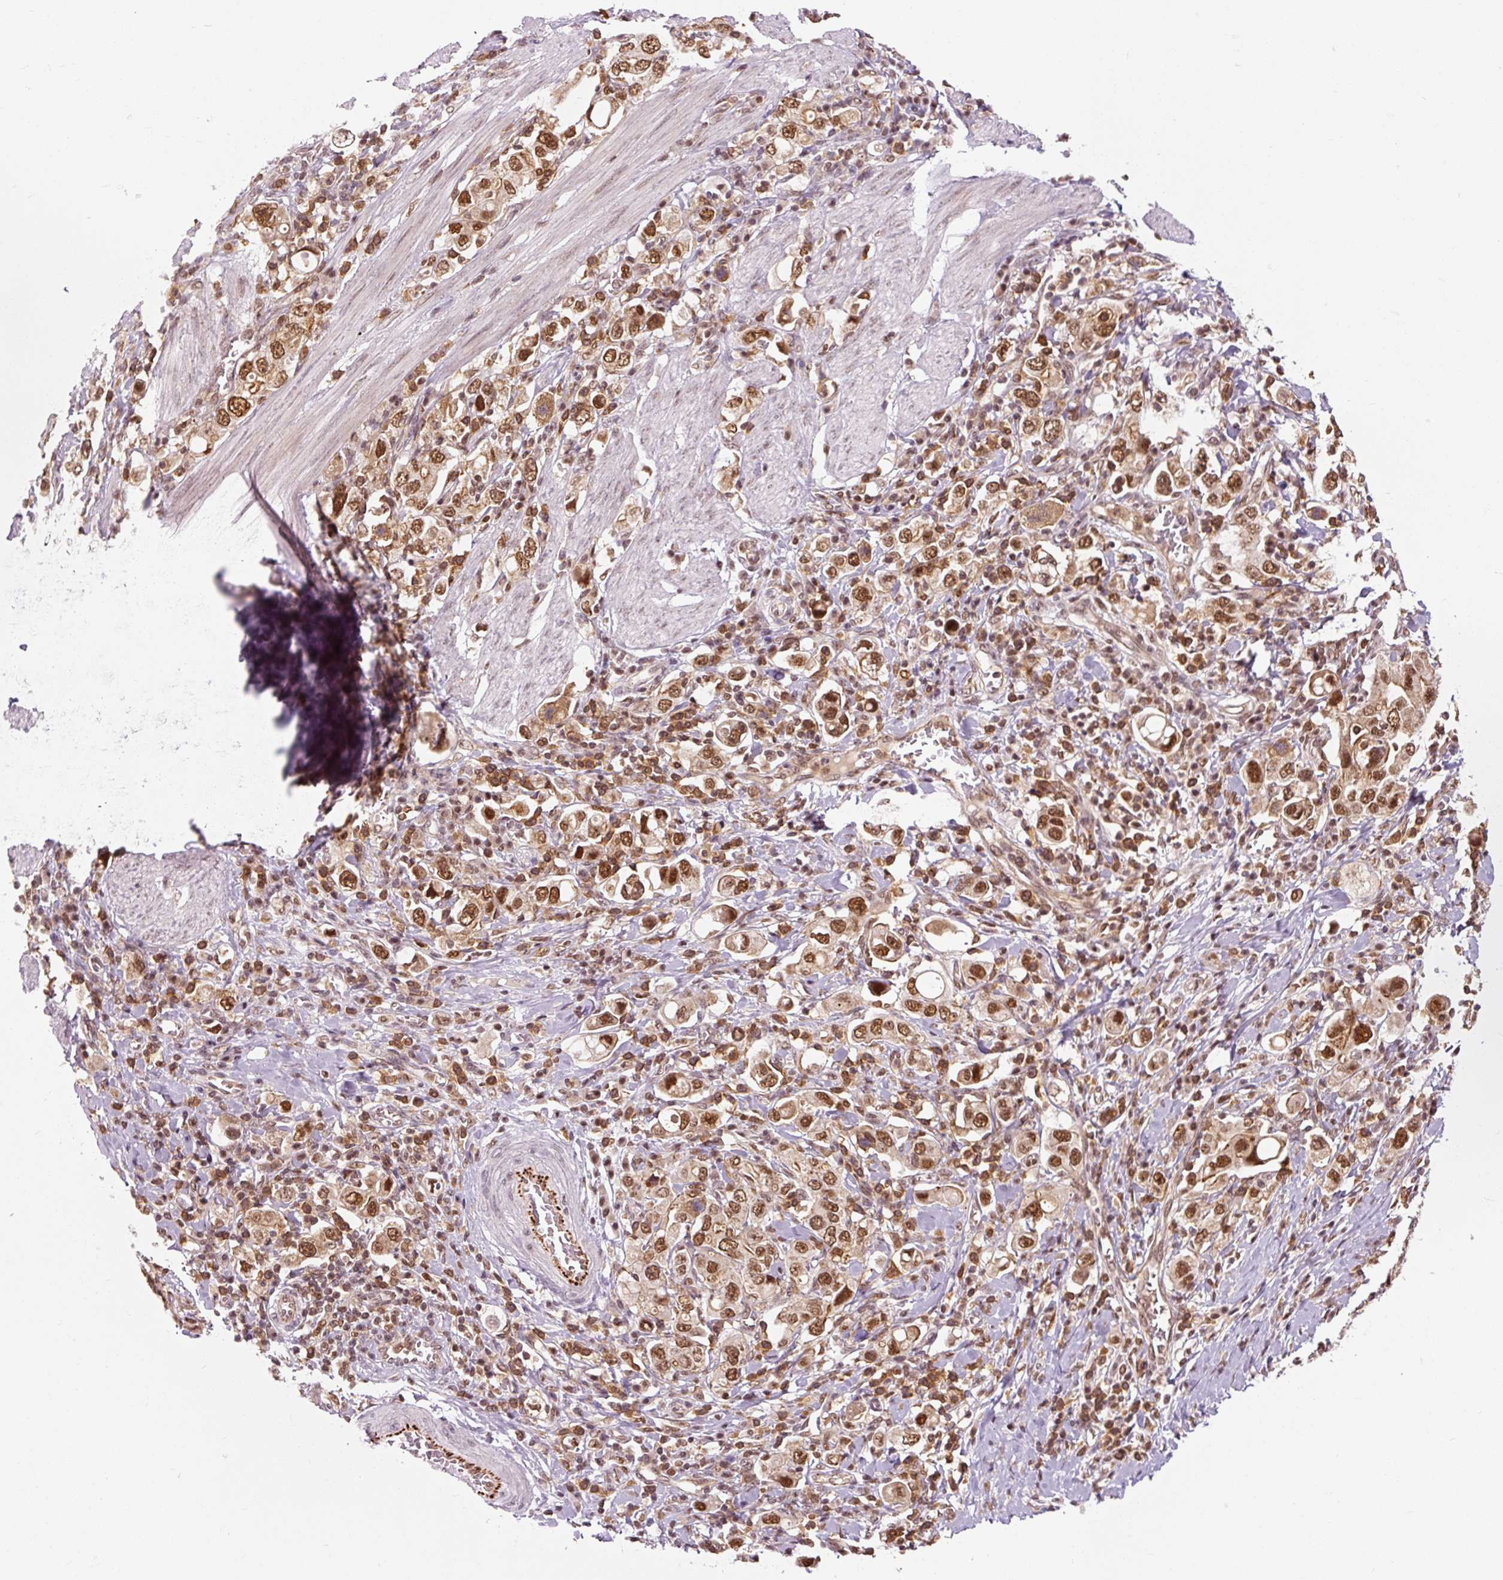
{"staining": {"intensity": "moderate", "quantity": ">75%", "location": "cytoplasmic/membranous,nuclear"}, "tissue": "stomach cancer", "cell_type": "Tumor cells", "image_type": "cancer", "snomed": [{"axis": "morphology", "description": "Adenocarcinoma, NOS"}, {"axis": "topography", "description": "Stomach, upper"}], "caption": "DAB immunohistochemical staining of human stomach cancer (adenocarcinoma) exhibits moderate cytoplasmic/membranous and nuclear protein staining in approximately >75% of tumor cells. (DAB (3,3'-diaminobenzidine) IHC with brightfield microscopy, high magnification).", "gene": "CSTF1", "patient": {"sex": "male", "age": 62}}